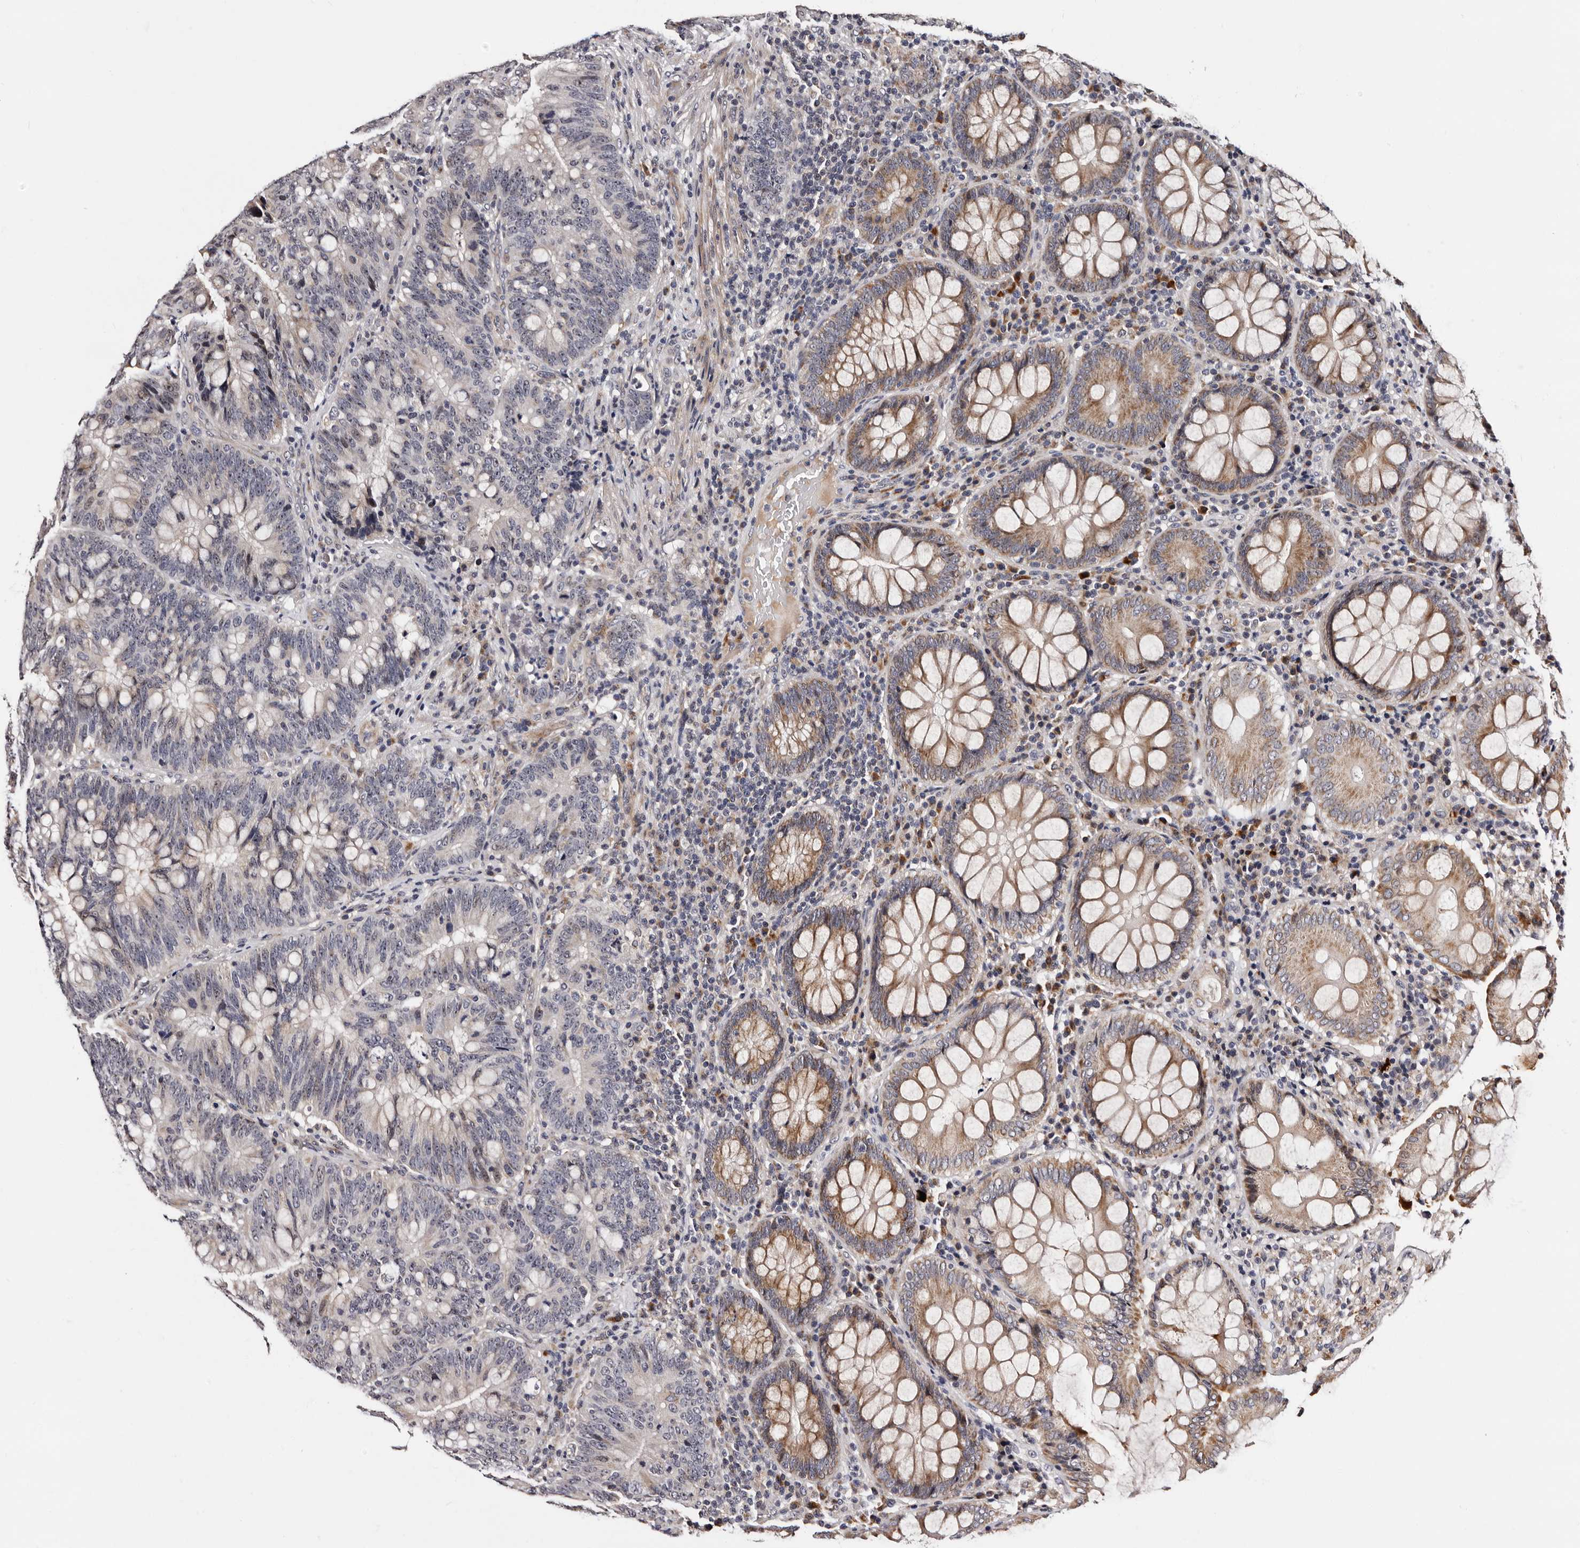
{"staining": {"intensity": "moderate", "quantity": "25%-75%", "location": "cytoplasmic/membranous"}, "tissue": "colorectal cancer", "cell_type": "Tumor cells", "image_type": "cancer", "snomed": [{"axis": "morphology", "description": "Adenocarcinoma, NOS"}, {"axis": "topography", "description": "Colon"}], "caption": "Tumor cells show medium levels of moderate cytoplasmic/membranous expression in approximately 25%-75% of cells in colorectal cancer (adenocarcinoma).", "gene": "TAF4B", "patient": {"sex": "female", "age": 66}}